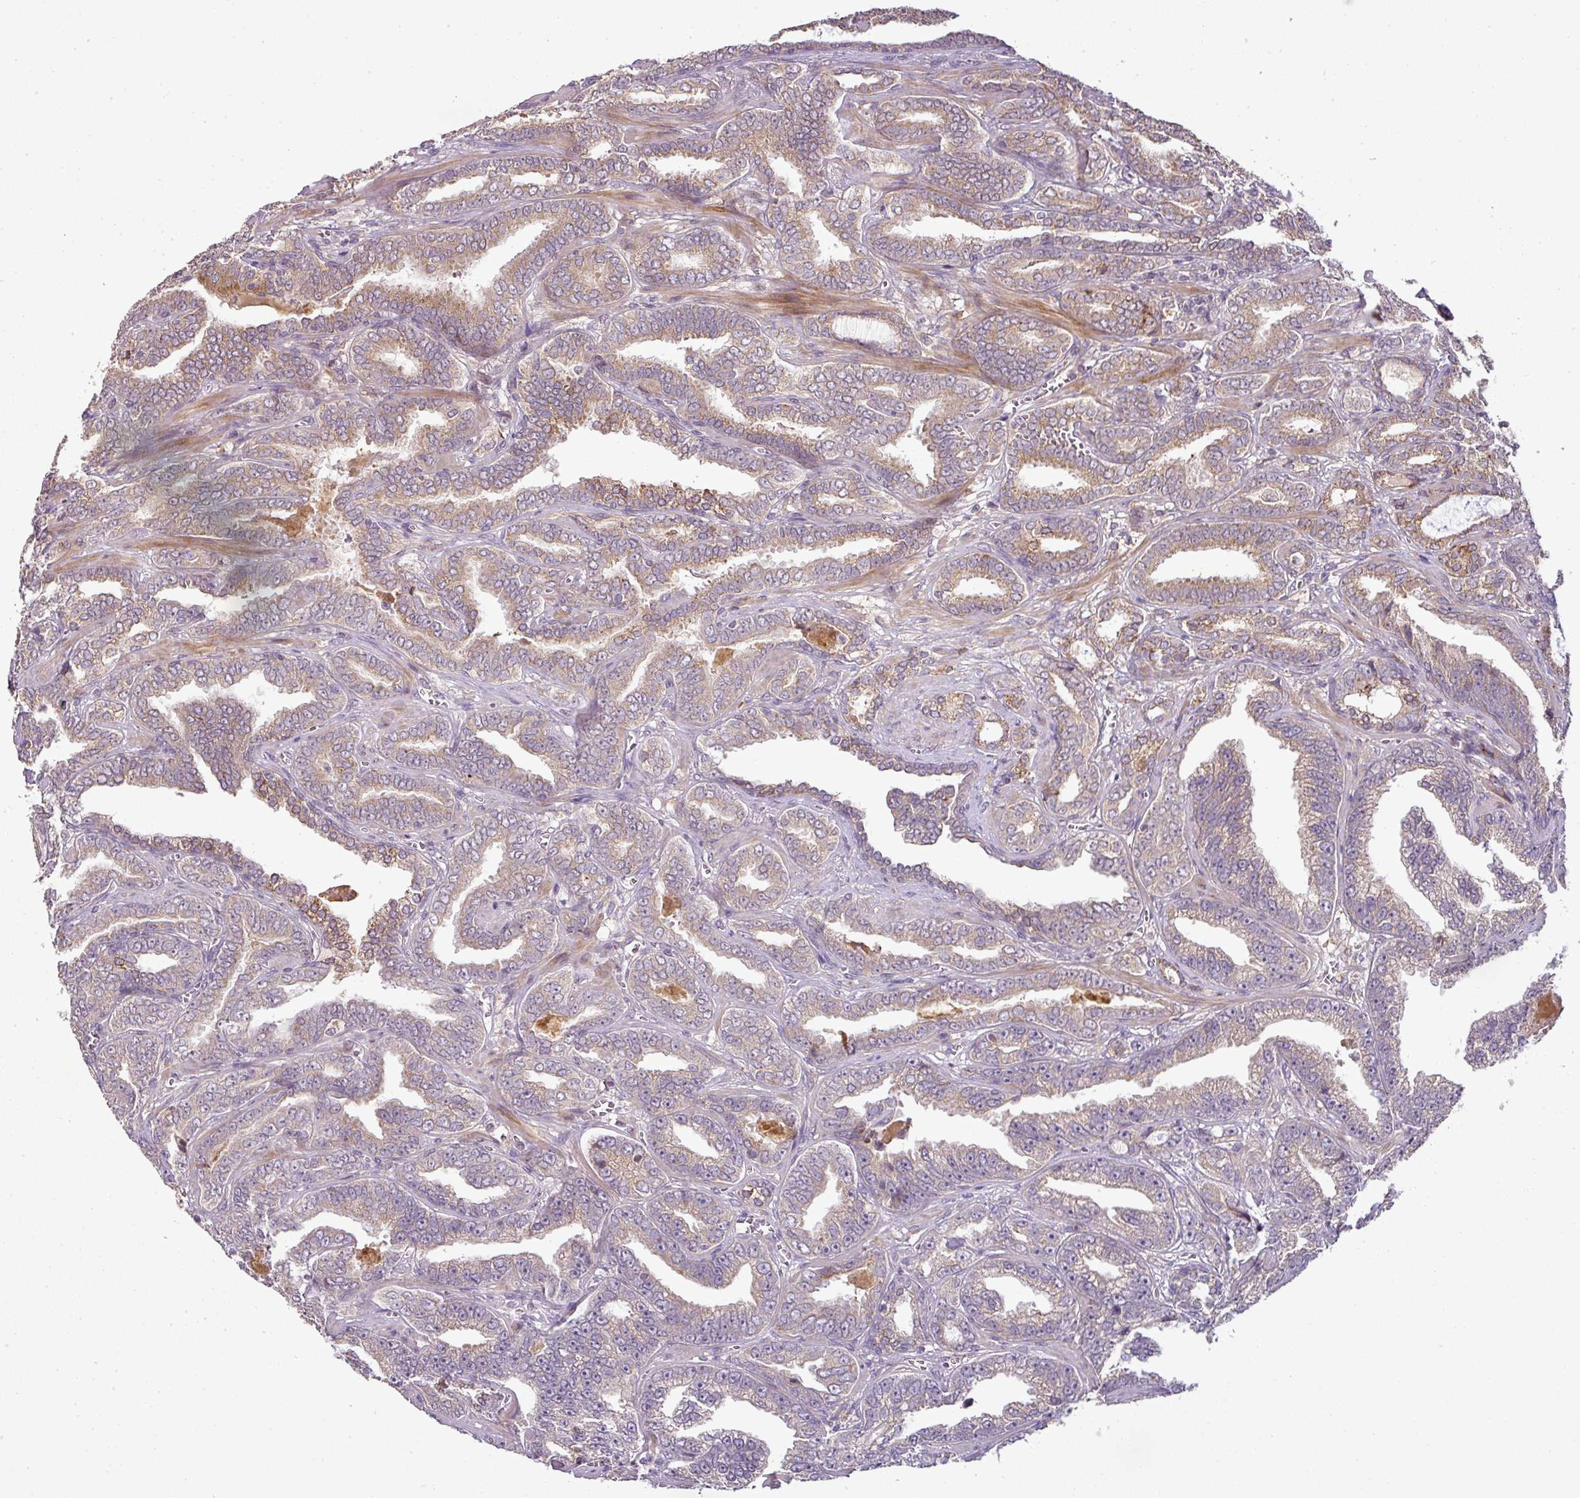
{"staining": {"intensity": "weak", "quantity": "25%-75%", "location": "cytoplasmic/membranous"}, "tissue": "prostate cancer", "cell_type": "Tumor cells", "image_type": "cancer", "snomed": [{"axis": "morphology", "description": "Adenocarcinoma, High grade"}, {"axis": "topography", "description": "Prostate"}], "caption": "An IHC micrograph of neoplastic tissue is shown. Protein staining in brown labels weak cytoplasmic/membranous positivity in prostate adenocarcinoma (high-grade) within tumor cells.", "gene": "SPCS3", "patient": {"sex": "male", "age": 67}}